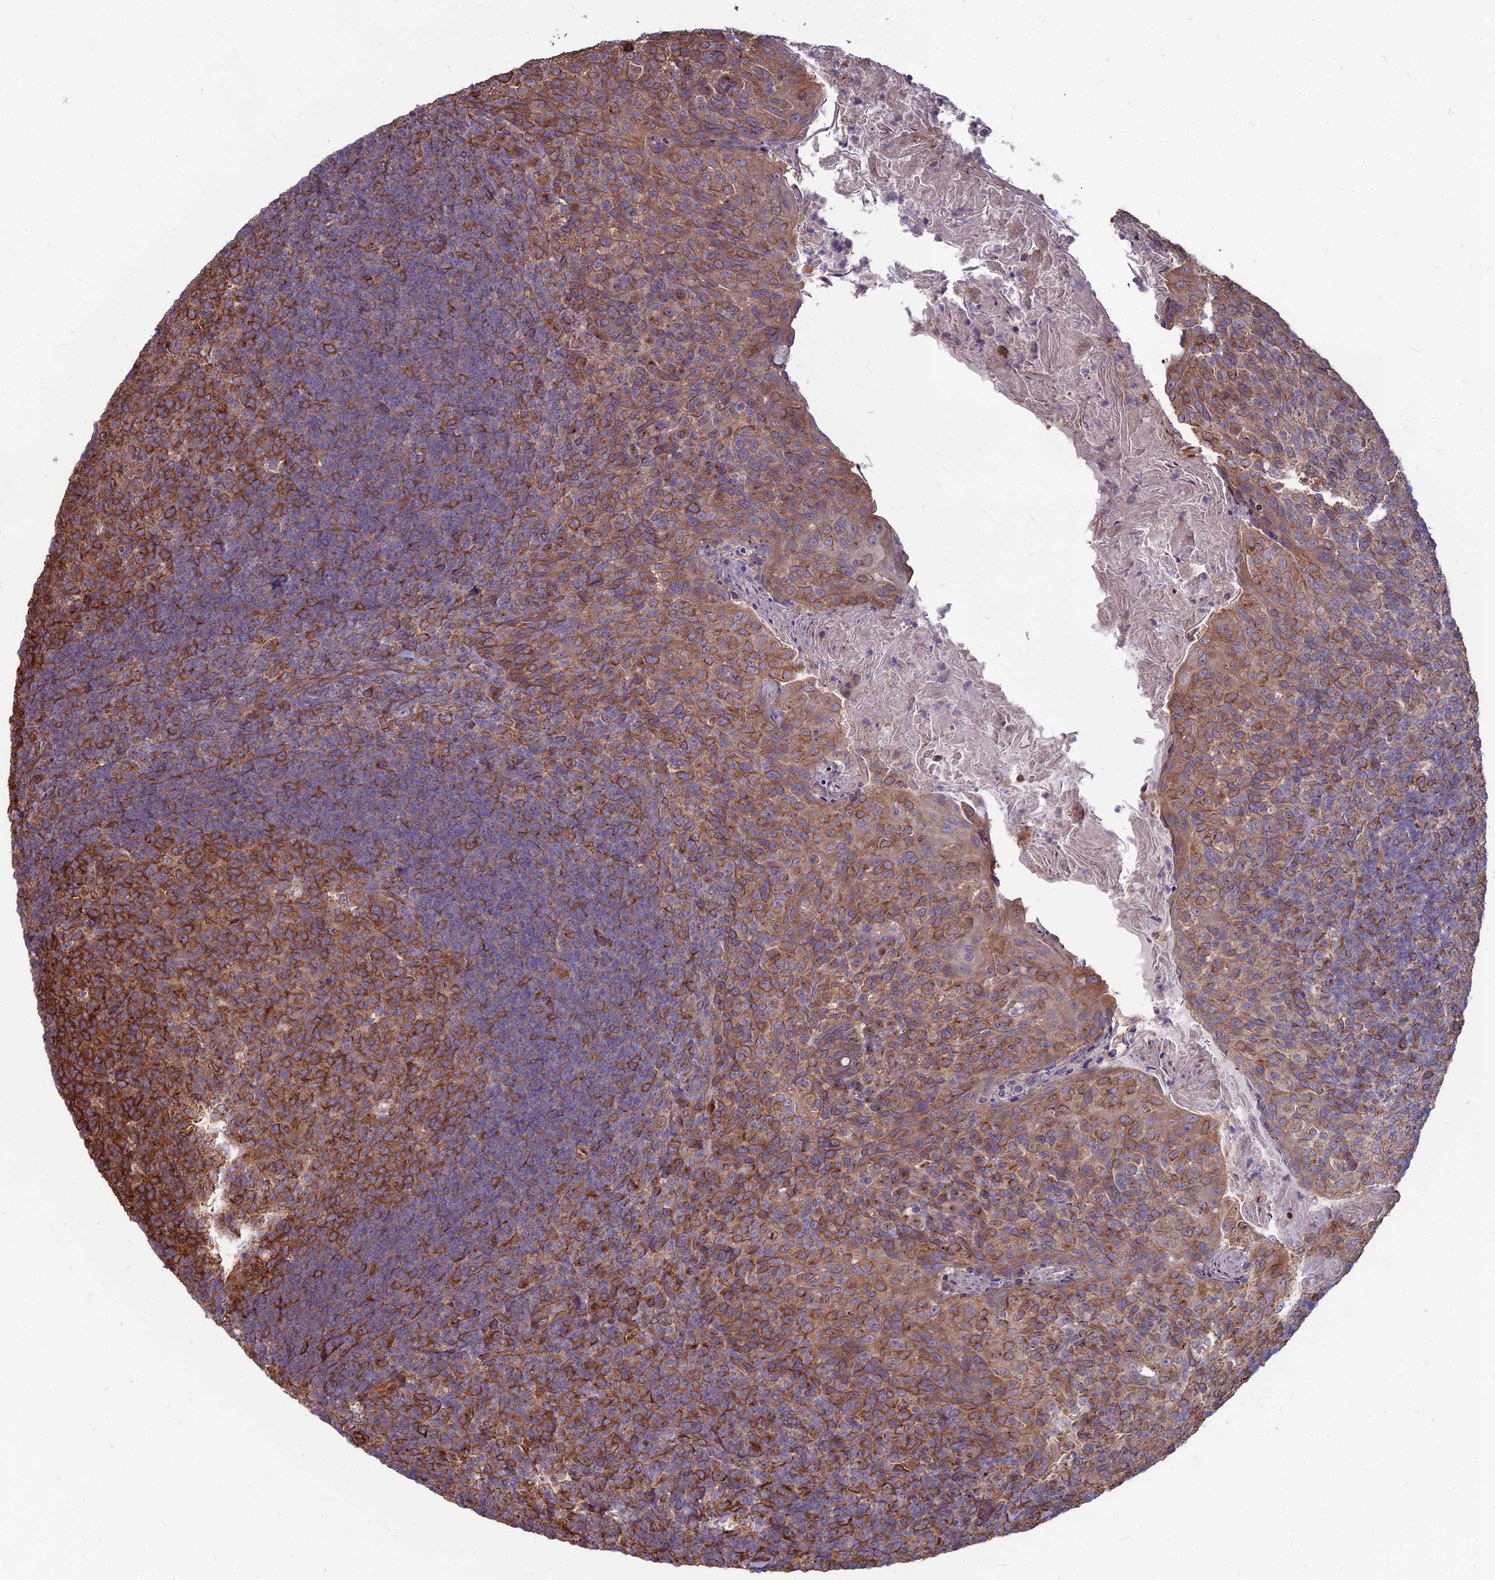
{"staining": {"intensity": "strong", "quantity": "25%-75%", "location": "cytoplasmic/membranous"}, "tissue": "tonsil", "cell_type": "Germinal center cells", "image_type": "normal", "snomed": [{"axis": "morphology", "description": "Normal tissue, NOS"}, {"axis": "topography", "description": "Tonsil"}], "caption": "Germinal center cells exhibit high levels of strong cytoplasmic/membranous staining in approximately 25%-75% of cells in normal tonsil.", "gene": "LSM6", "patient": {"sex": "female", "age": 10}}